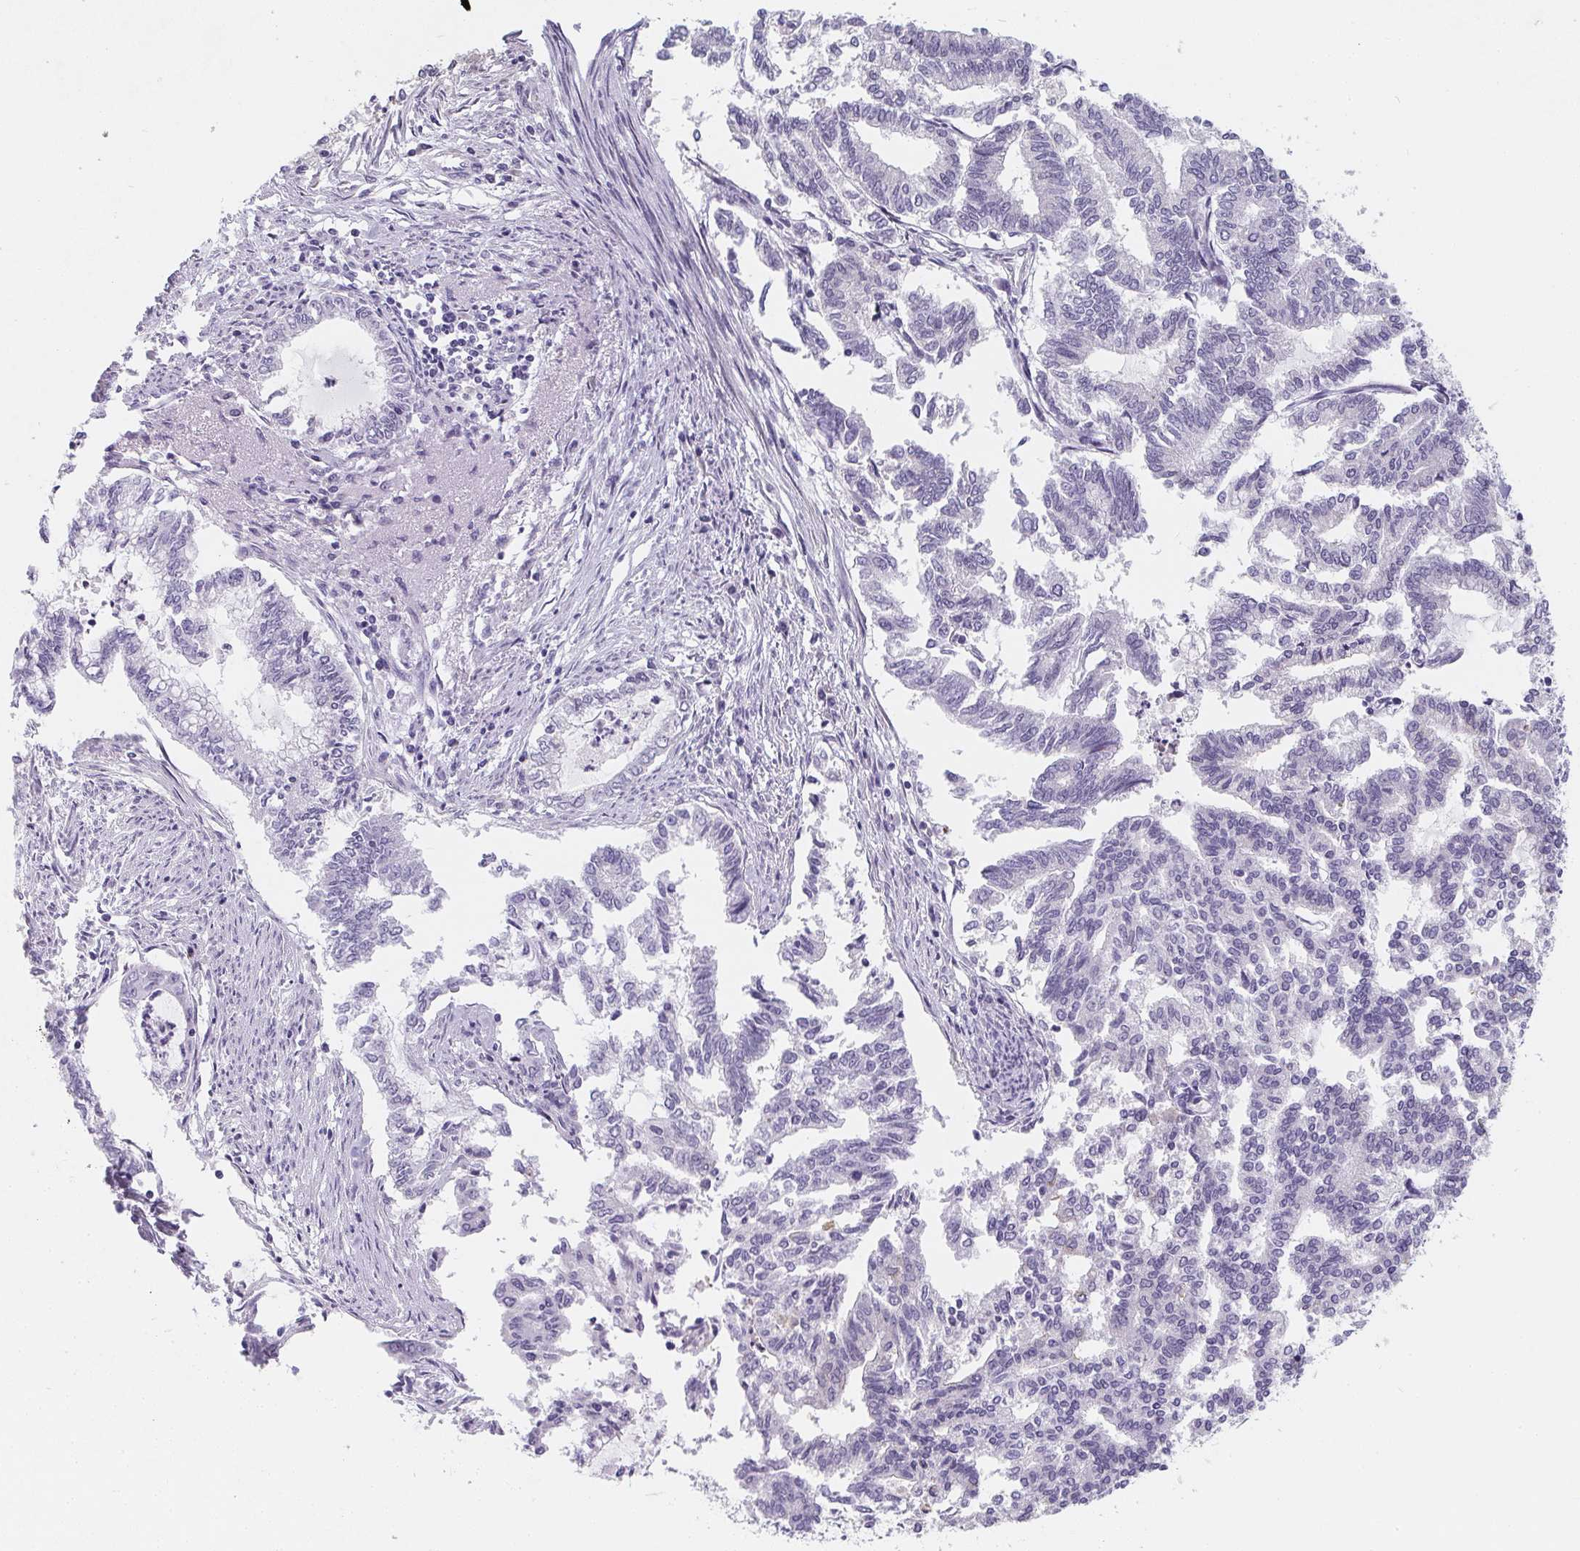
{"staining": {"intensity": "negative", "quantity": "none", "location": "none"}, "tissue": "endometrial cancer", "cell_type": "Tumor cells", "image_type": "cancer", "snomed": [{"axis": "morphology", "description": "Adenocarcinoma, NOS"}, {"axis": "topography", "description": "Endometrium"}], "caption": "Tumor cells are negative for brown protein staining in adenocarcinoma (endometrial).", "gene": "MAP1A", "patient": {"sex": "female", "age": 79}}